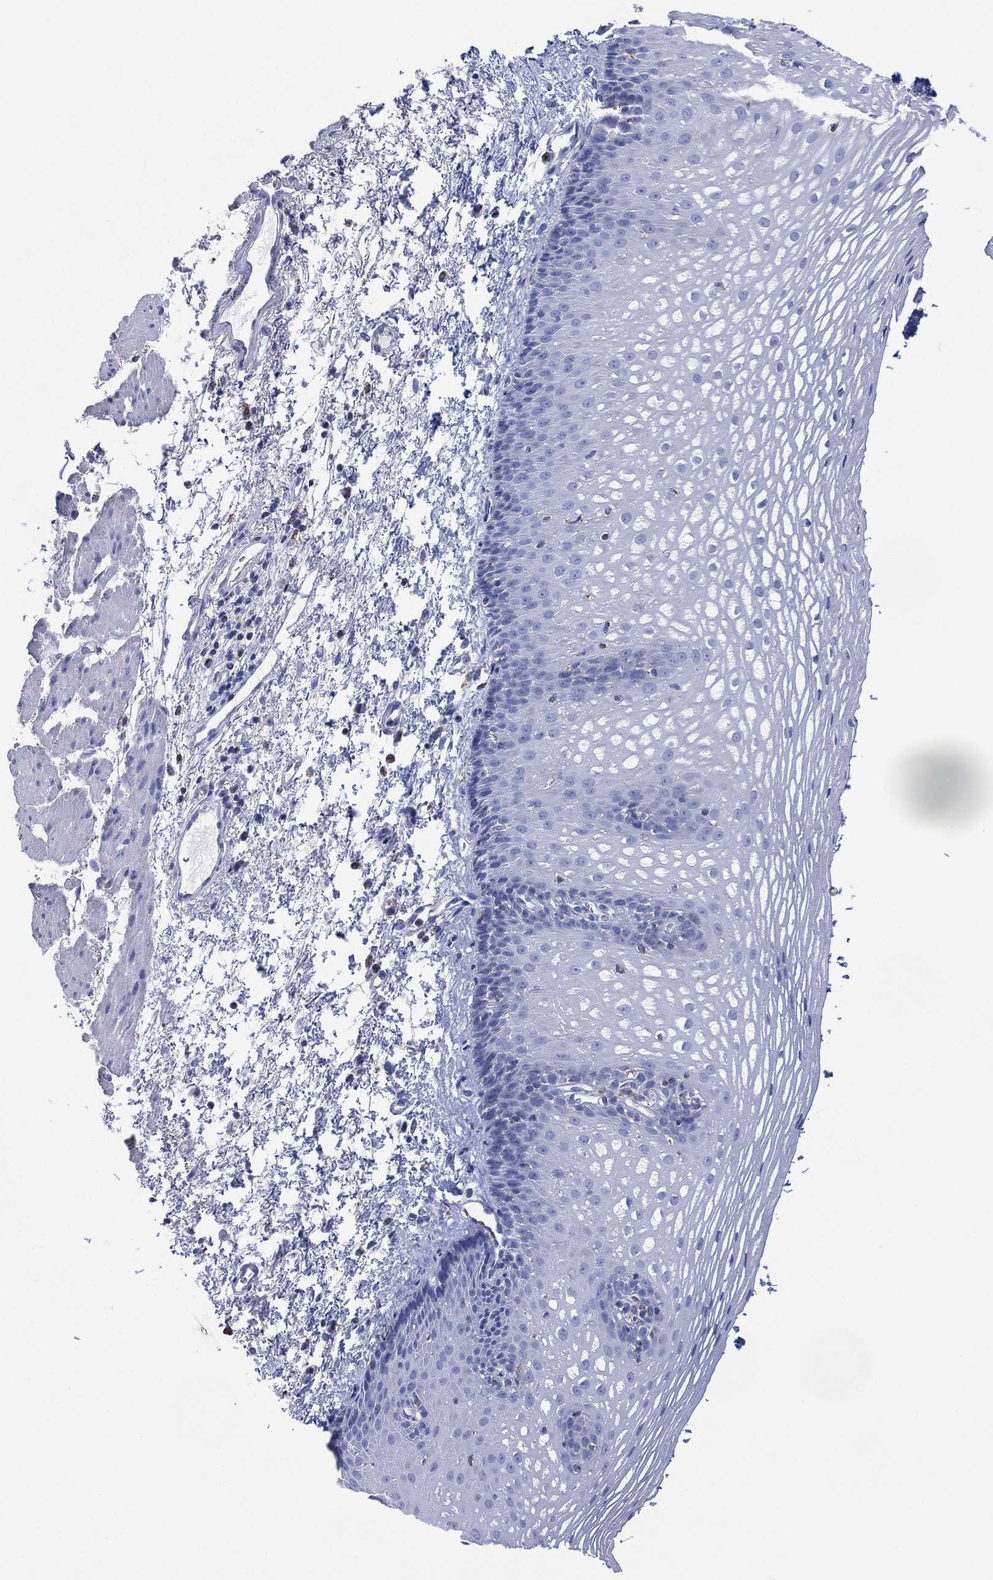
{"staining": {"intensity": "negative", "quantity": "none", "location": "none"}, "tissue": "esophagus", "cell_type": "Squamous epithelial cells", "image_type": "normal", "snomed": [{"axis": "morphology", "description": "Normal tissue, NOS"}, {"axis": "topography", "description": "Esophagus"}], "caption": "Immunohistochemical staining of normal esophagus demonstrates no significant staining in squamous epithelial cells. (IHC, brightfield microscopy, high magnification).", "gene": "CFTR", "patient": {"sex": "male", "age": 76}}